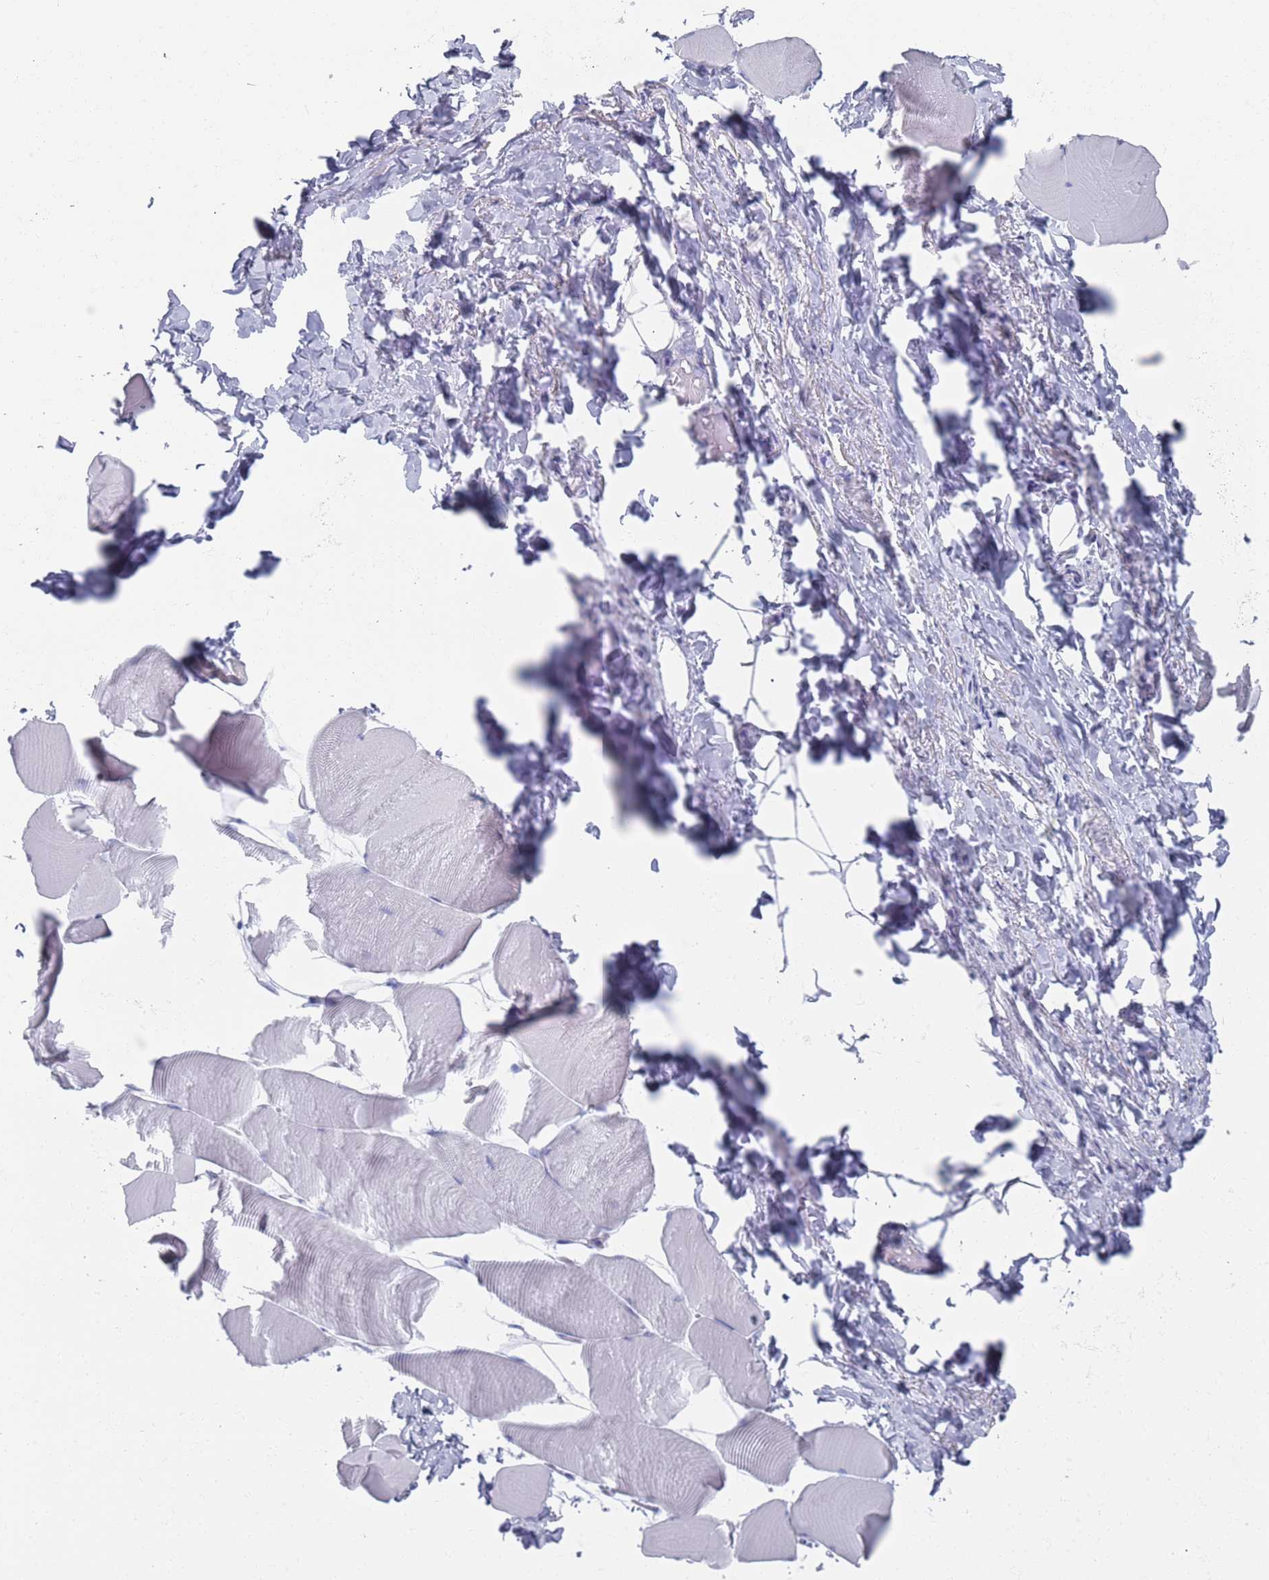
{"staining": {"intensity": "negative", "quantity": "none", "location": "none"}, "tissue": "skeletal muscle", "cell_type": "Myocytes", "image_type": "normal", "snomed": [{"axis": "morphology", "description": "Normal tissue, NOS"}, {"axis": "topography", "description": "Skeletal muscle"}], "caption": "High magnification brightfield microscopy of benign skeletal muscle stained with DAB (brown) and counterstained with hematoxylin (blue): myocytes show no significant staining.", "gene": "MAT1A", "patient": {"sex": "male", "age": 25}}